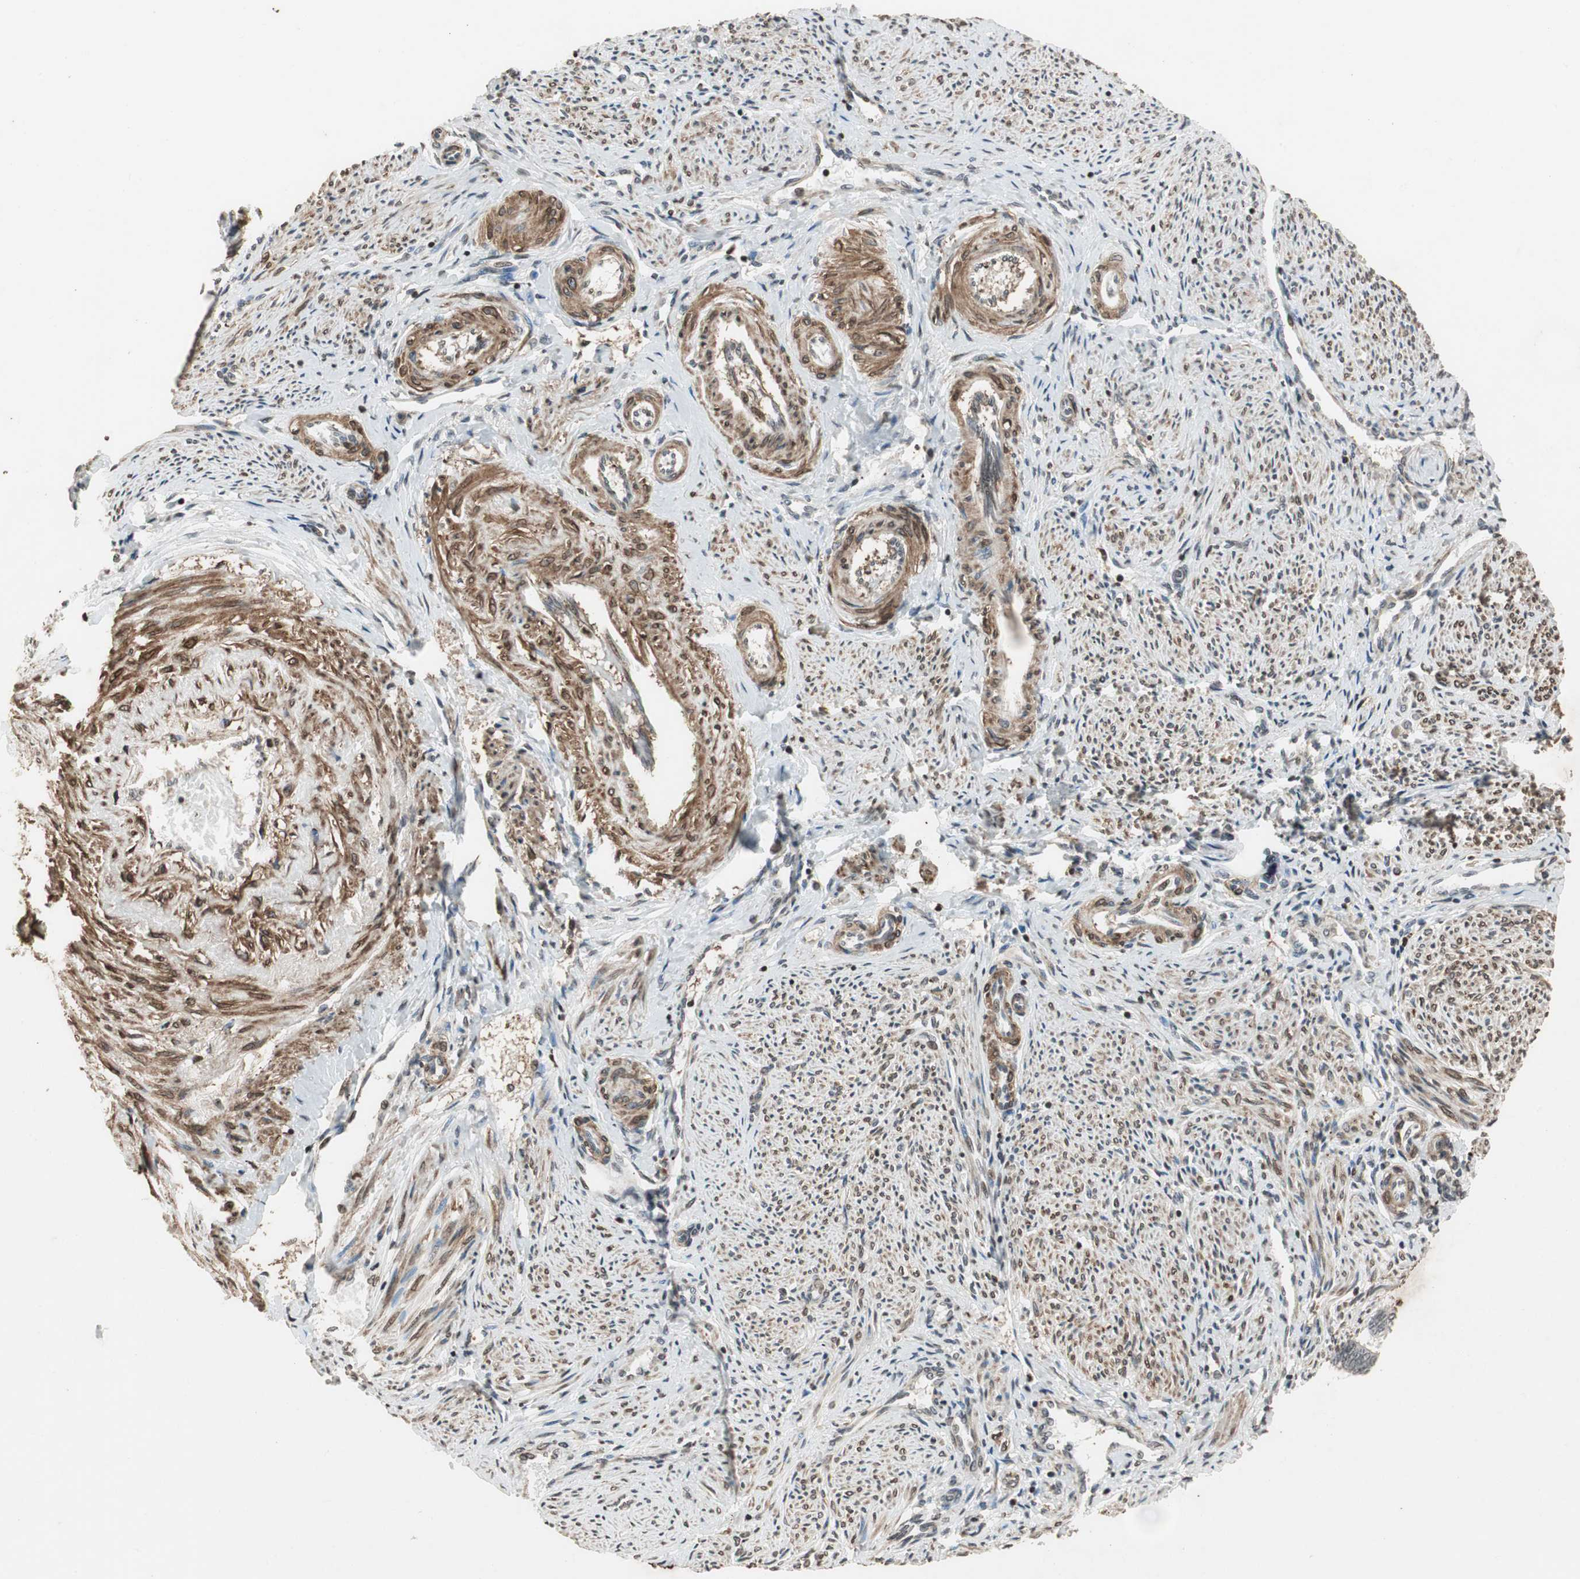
{"staining": {"intensity": "weak", "quantity": "25%-75%", "location": "cytoplasmic/membranous"}, "tissue": "endometrium", "cell_type": "Cells in endometrial stroma", "image_type": "normal", "snomed": [{"axis": "morphology", "description": "Normal tissue, NOS"}, {"axis": "topography", "description": "Endometrium"}], "caption": "This is an image of immunohistochemistry (IHC) staining of unremarkable endometrium, which shows weak expression in the cytoplasmic/membranous of cells in endometrial stroma.", "gene": "PRKG1", "patient": {"sex": "female", "age": 42}}